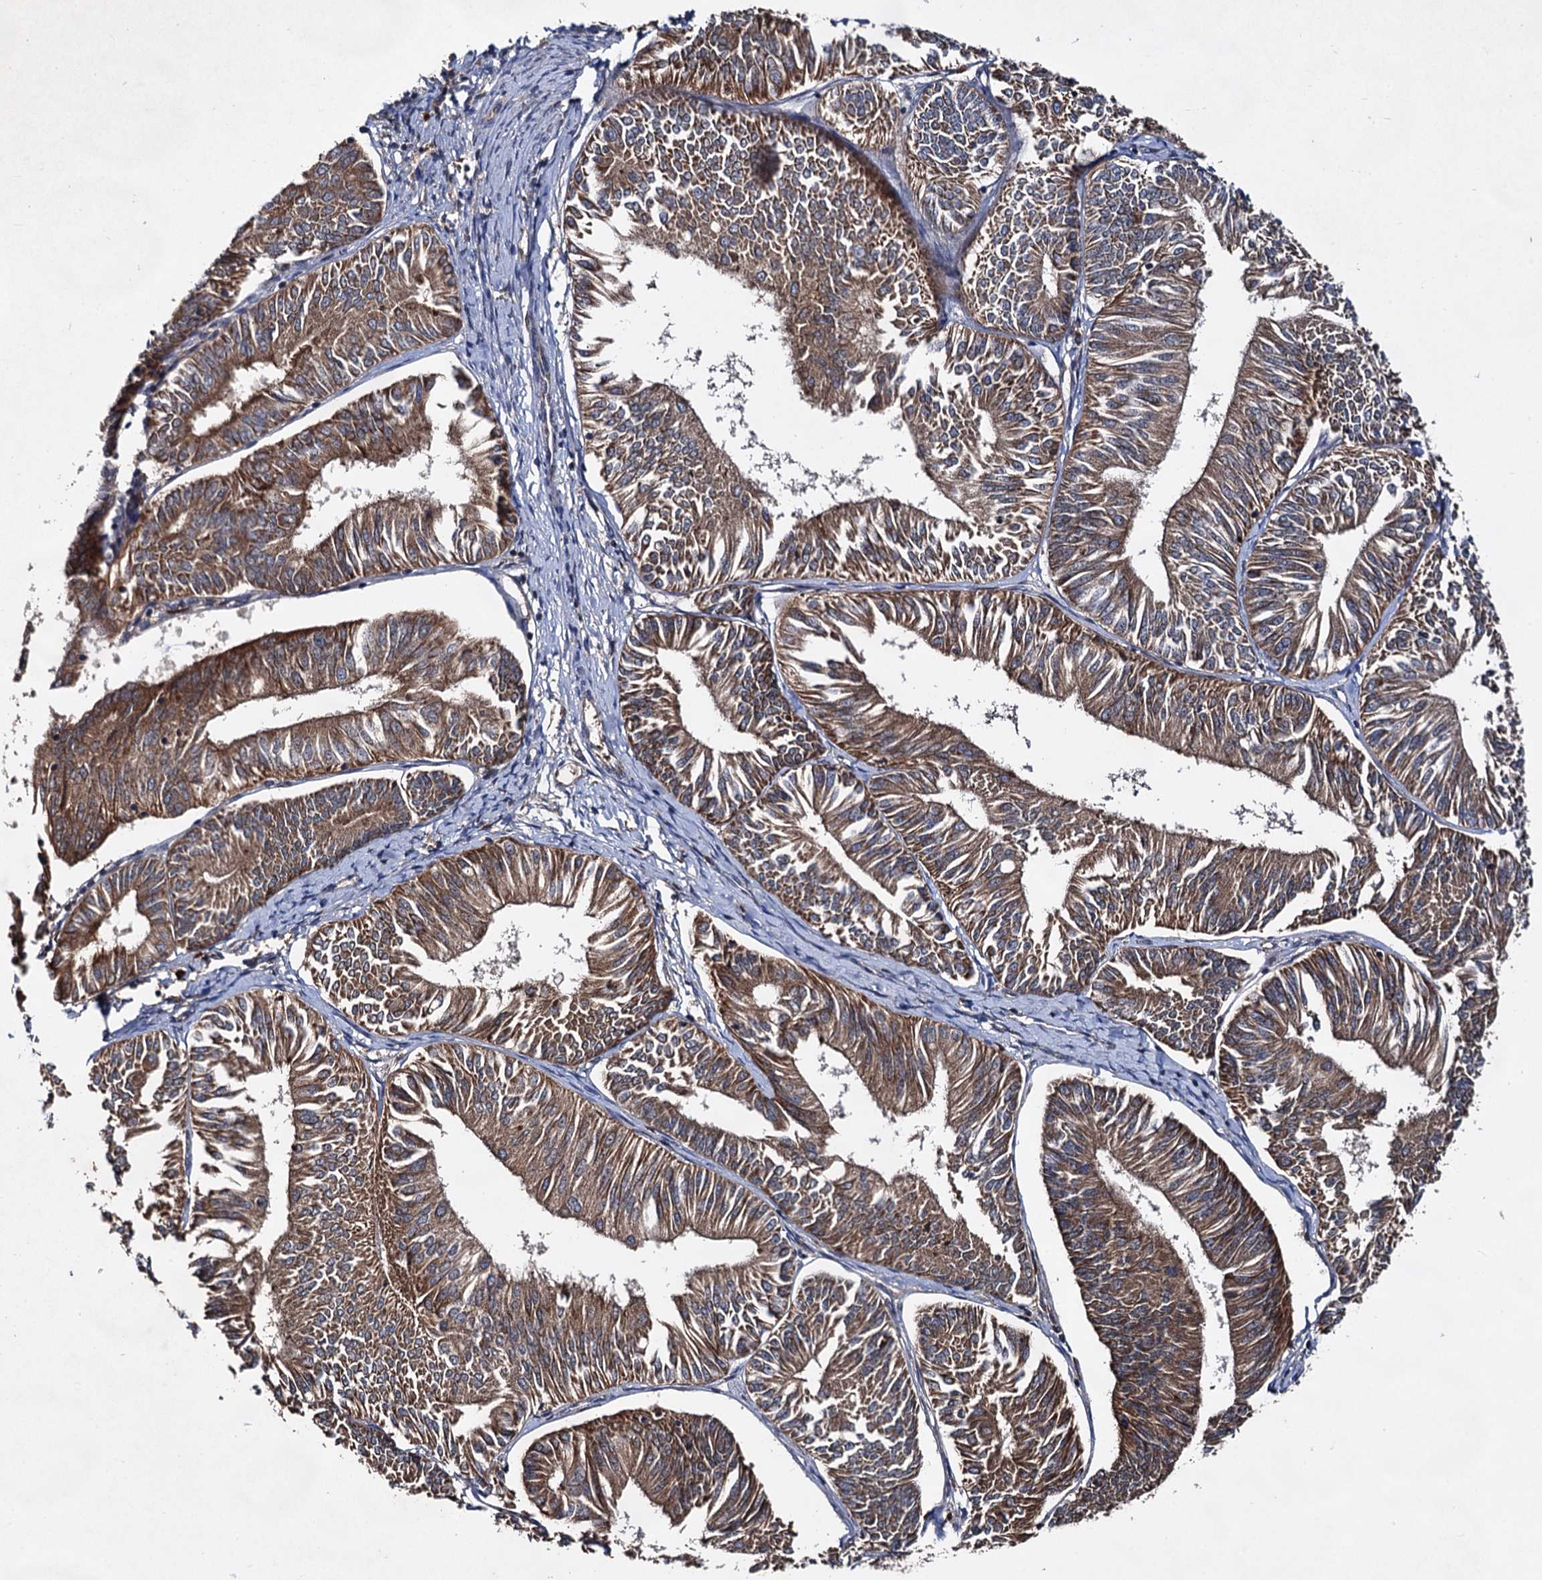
{"staining": {"intensity": "moderate", "quantity": ">75%", "location": "cytoplasmic/membranous"}, "tissue": "endometrial cancer", "cell_type": "Tumor cells", "image_type": "cancer", "snomed": [{"axis": "morphology", "description": "Adenocarcinoma, NOS"}, {"axis": "topography", "description": "Endometrium"}], "caption": "Protein expression analysis of human endometrial cancer (adenocarcinoma) reveals moderate cytoplasmic/membranous expression in approximately >75% of tumor cells.", "gene": "TEX9", "patient": {"sex": "female", "age": 58}}